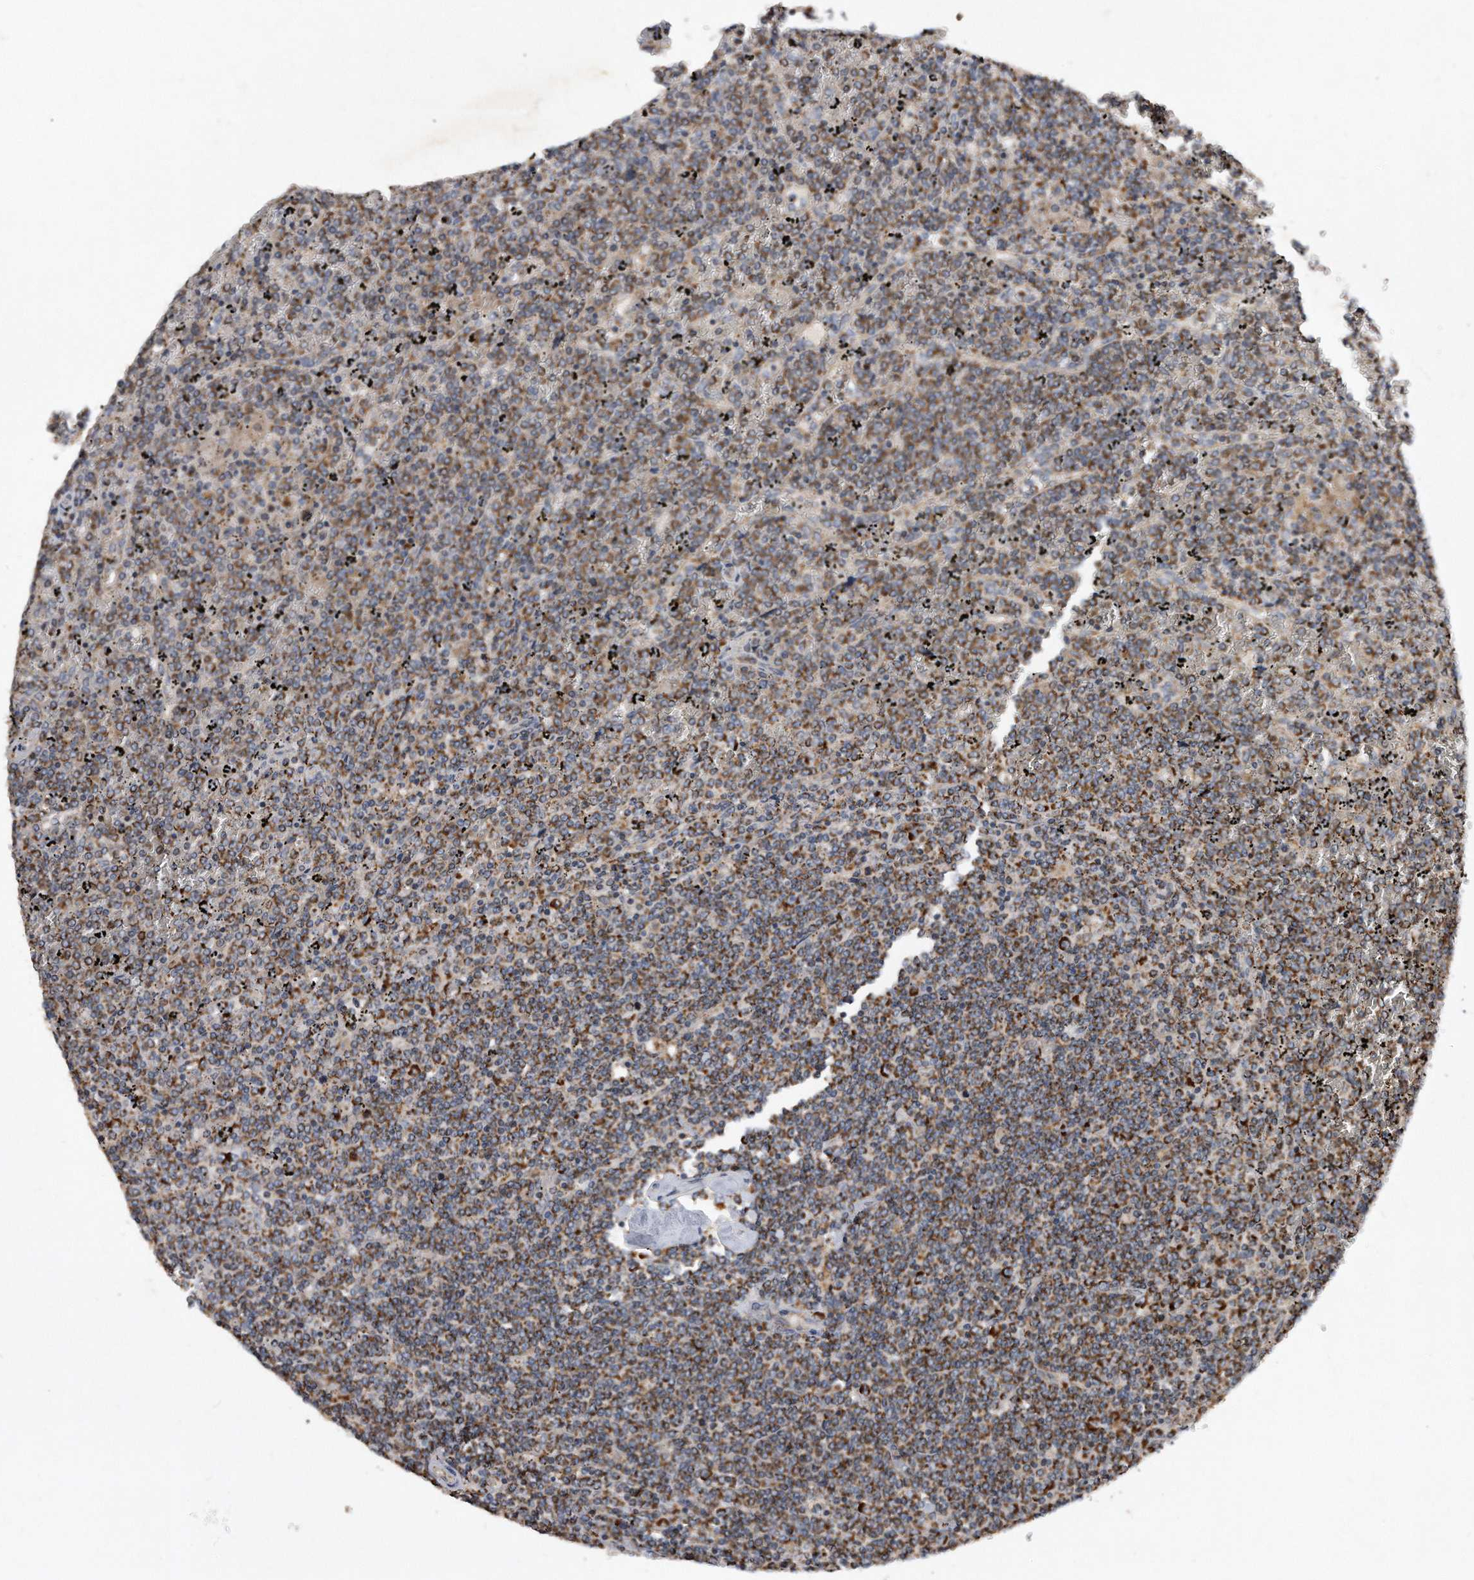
{"staining": {"intensity": "moderate", "quantity": ">75%", "location": "cytoplasmic/membranous"}, "tissue": "lymphoma", "cell_type": "Tumor cells", "image_type": "cancer", "snomed": [{"axis": "morphology", "description": "Malignant lymphoma, non-Hodgkin's type, Low grade"}, {"axis": "topography", "description": "Spleen"}], "caption": "Tumor cells exhibit moderate cytoplasmic/membranous expression in approximately >75% of cells in low-grade malignant lymphoma, non-Hodgkin's type.", "gene": "PPP5C", "patient": {"sex": "female", "age": 19}}